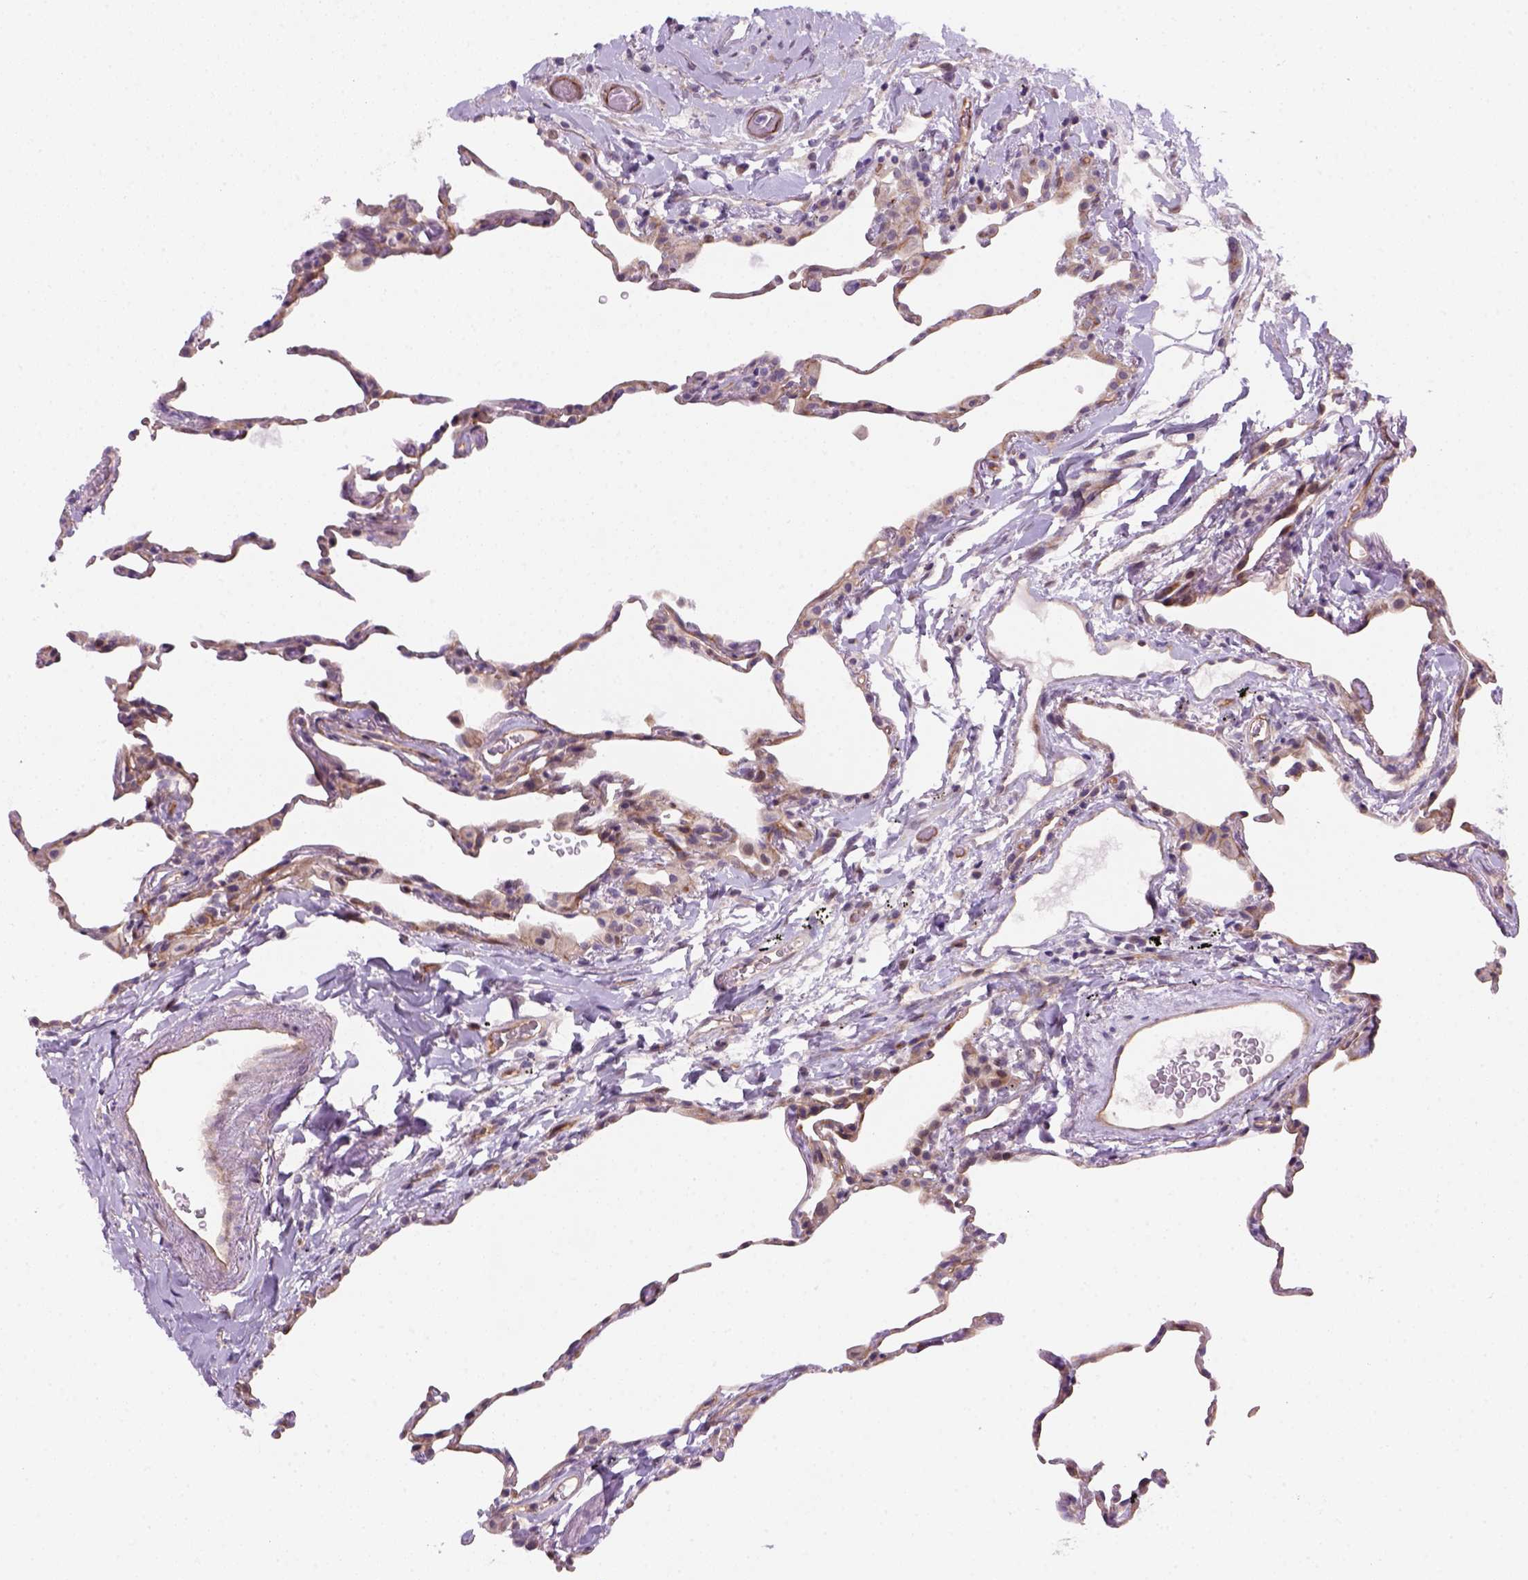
{"staining": {"intensity": "weak", "quantity": ">75%", "location": "cytoplasmic/membranous"}, "tissue": "lung", "cell_type": "Alveolar cells", "image_type": "normal", "snomed": [{"axis": "morphology", "description": "Normal tissue, NOS"}, {"axis": "topography", "description": "Lung"}], "caption": "There is low levels of weak cytoplasmic/membranous staining in alveolar cells of benign lung, as demonstrated by immunohistochemical staining (brown color).", "gene": "VSTM5", "patient": {"sex": "female", "age": 57}}